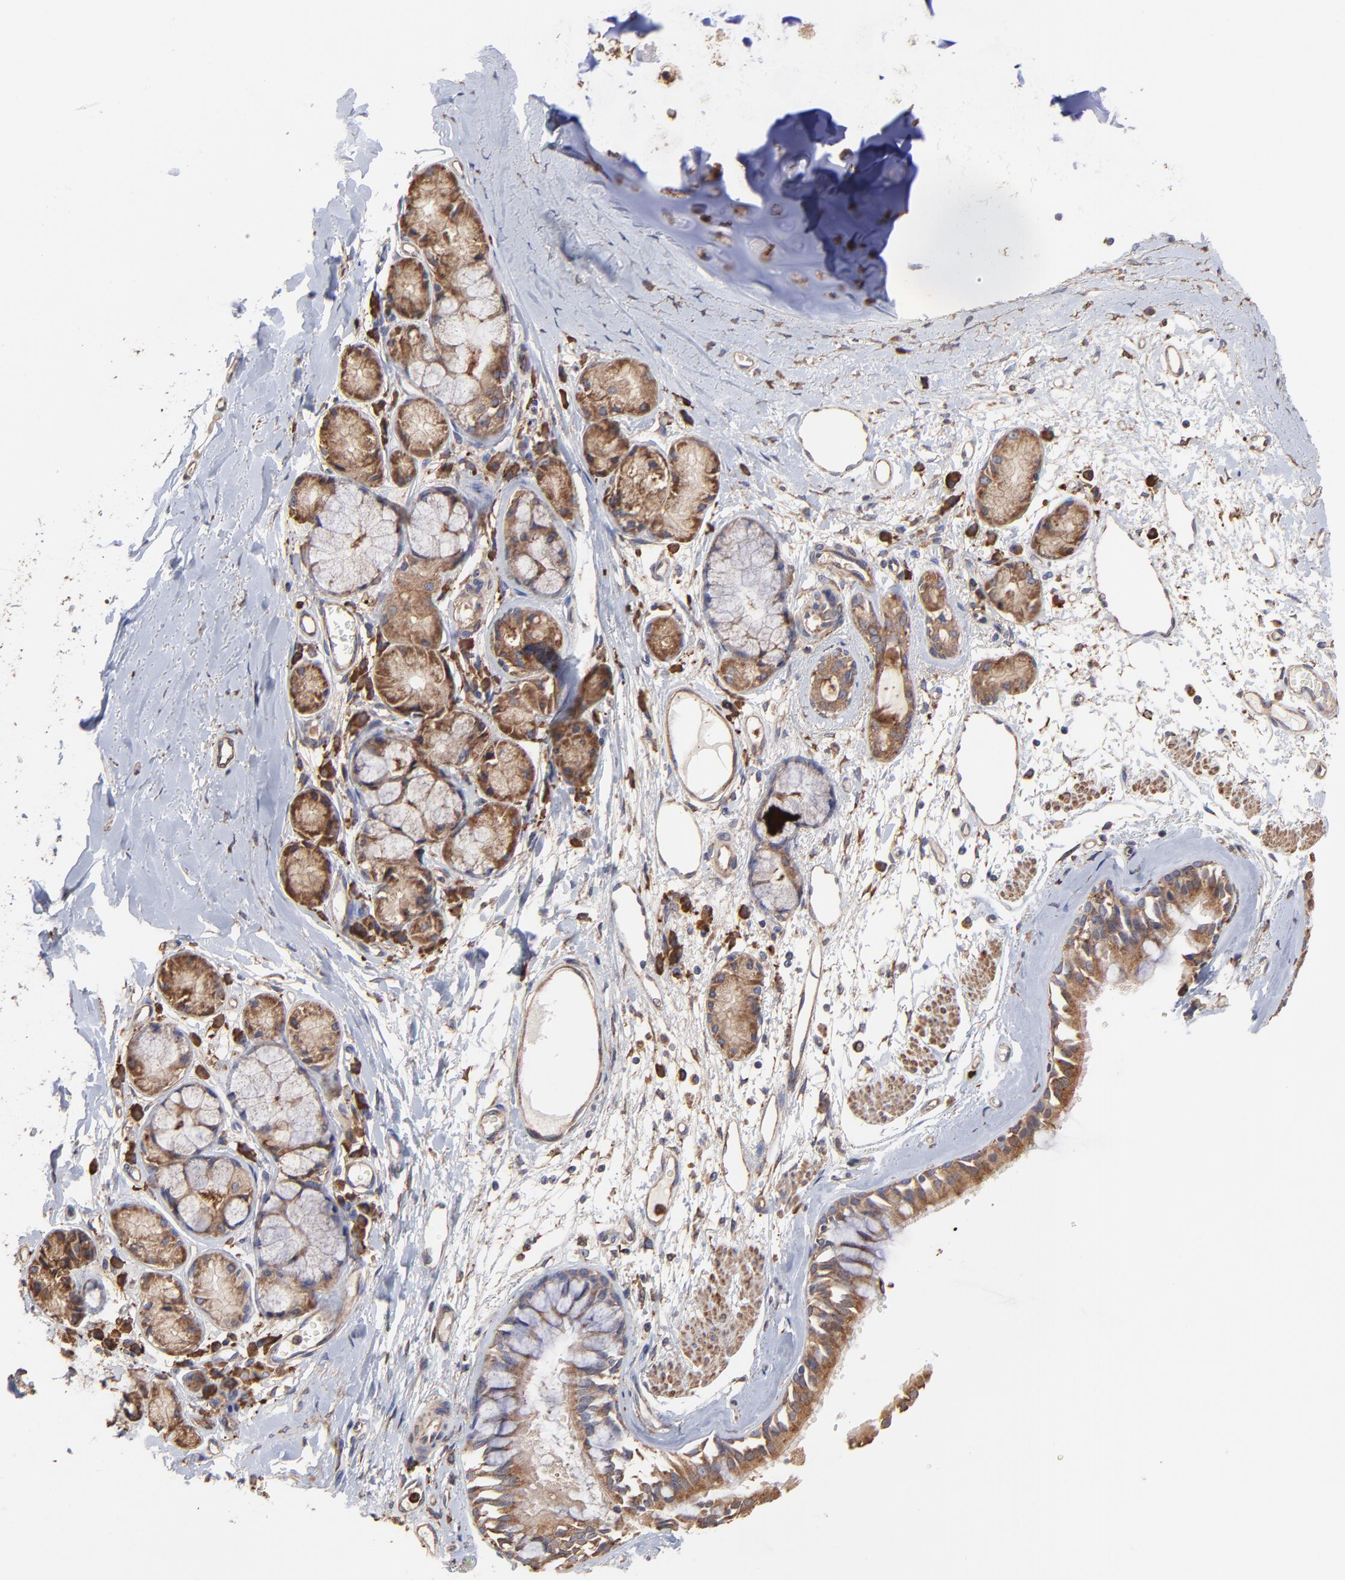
{"staining": {"intensity": "strong", "quantity": ">75%", "location": "cytoplasmic/membranous"}, "tissue": "bronchus", "cell_type": "Respiratory epithelial cells", "image_type": "normal", "snomed": [{"axis": "morphology", "description": "Normal tissue, NOS"}, {"axis": "topography", "description": "Bronchus"}, {"axis": "topography", "description": "Lung"}], "caption": "Benign bronchus displays strong cytoplasmic/membranous staining in approximately >75% of respiratory epithelial cells (IHC, brightfield microscopy, high magnification)..", "gene": "PFKM", "patient": {"sex": "female", "age": 56}}